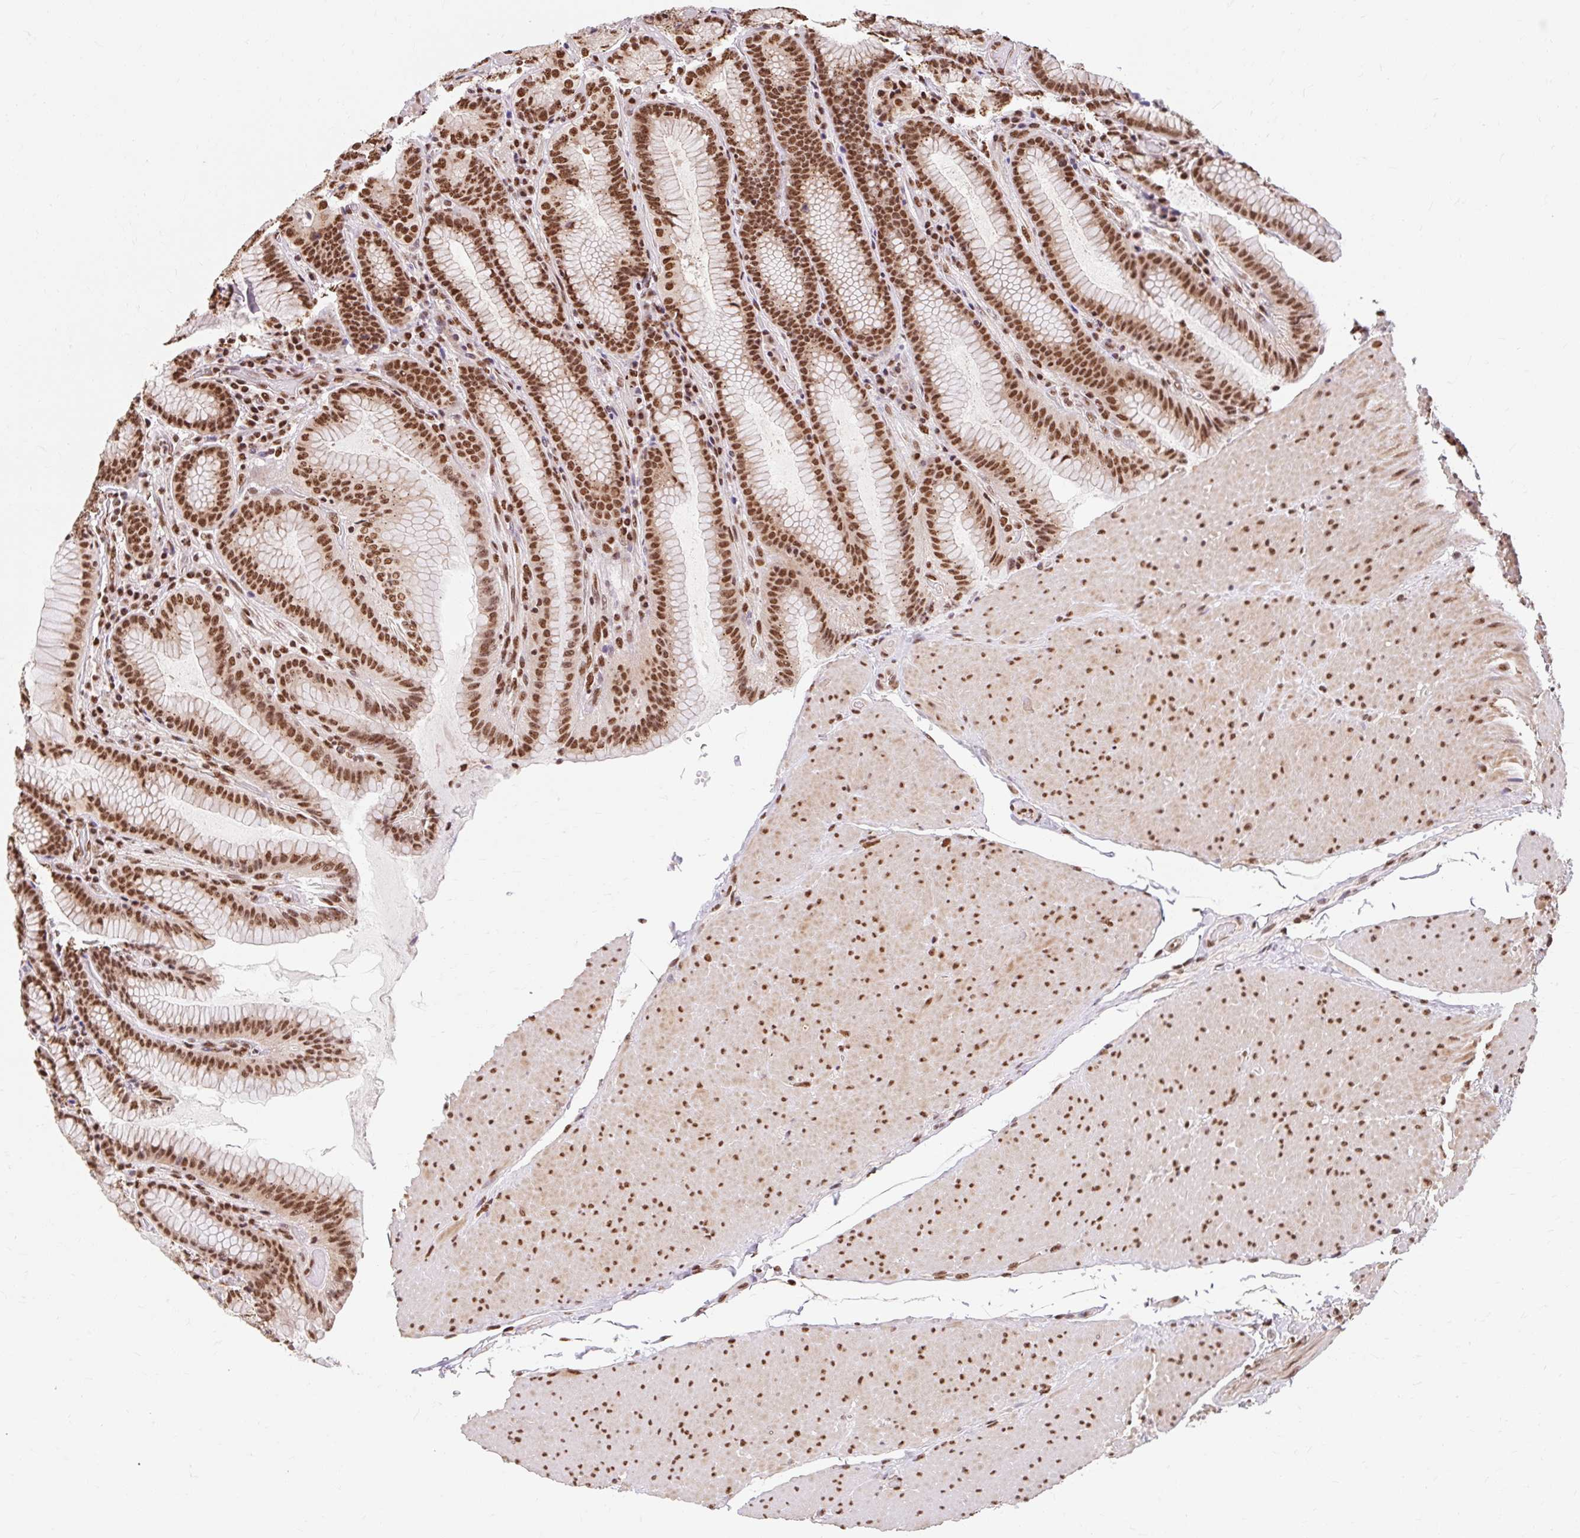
{"staining": {"intensity": "strong", "quantity": ">75%", "location": "cytoplasmic/membranous,nuclear"}, "tissue": "stomach", "cell_type": "Glandular cells", "image_type": "normal", "snomed": [{"axis": "morphology", "description": "Normal tissue, NOS"}, {"axis": "topography", "description": "Stomach, upper"}, {"axis": "topography", "description": "Stomach, lower"}], "caption": "High-magnification brightfield microscopy of benign stomach stained with DAB (3,3'-diaminobenzidine) (brown) and counterstained with hematoxylin (blue). glandular cells exhibit strong cytoplasmic/membranous,nuclear staining is present in about>75% of cells. Ihc stains the protein in brown and the nuclei are stained blue.", "gene": "BICRA", "patient": {"sex": "female", "age": 76}}